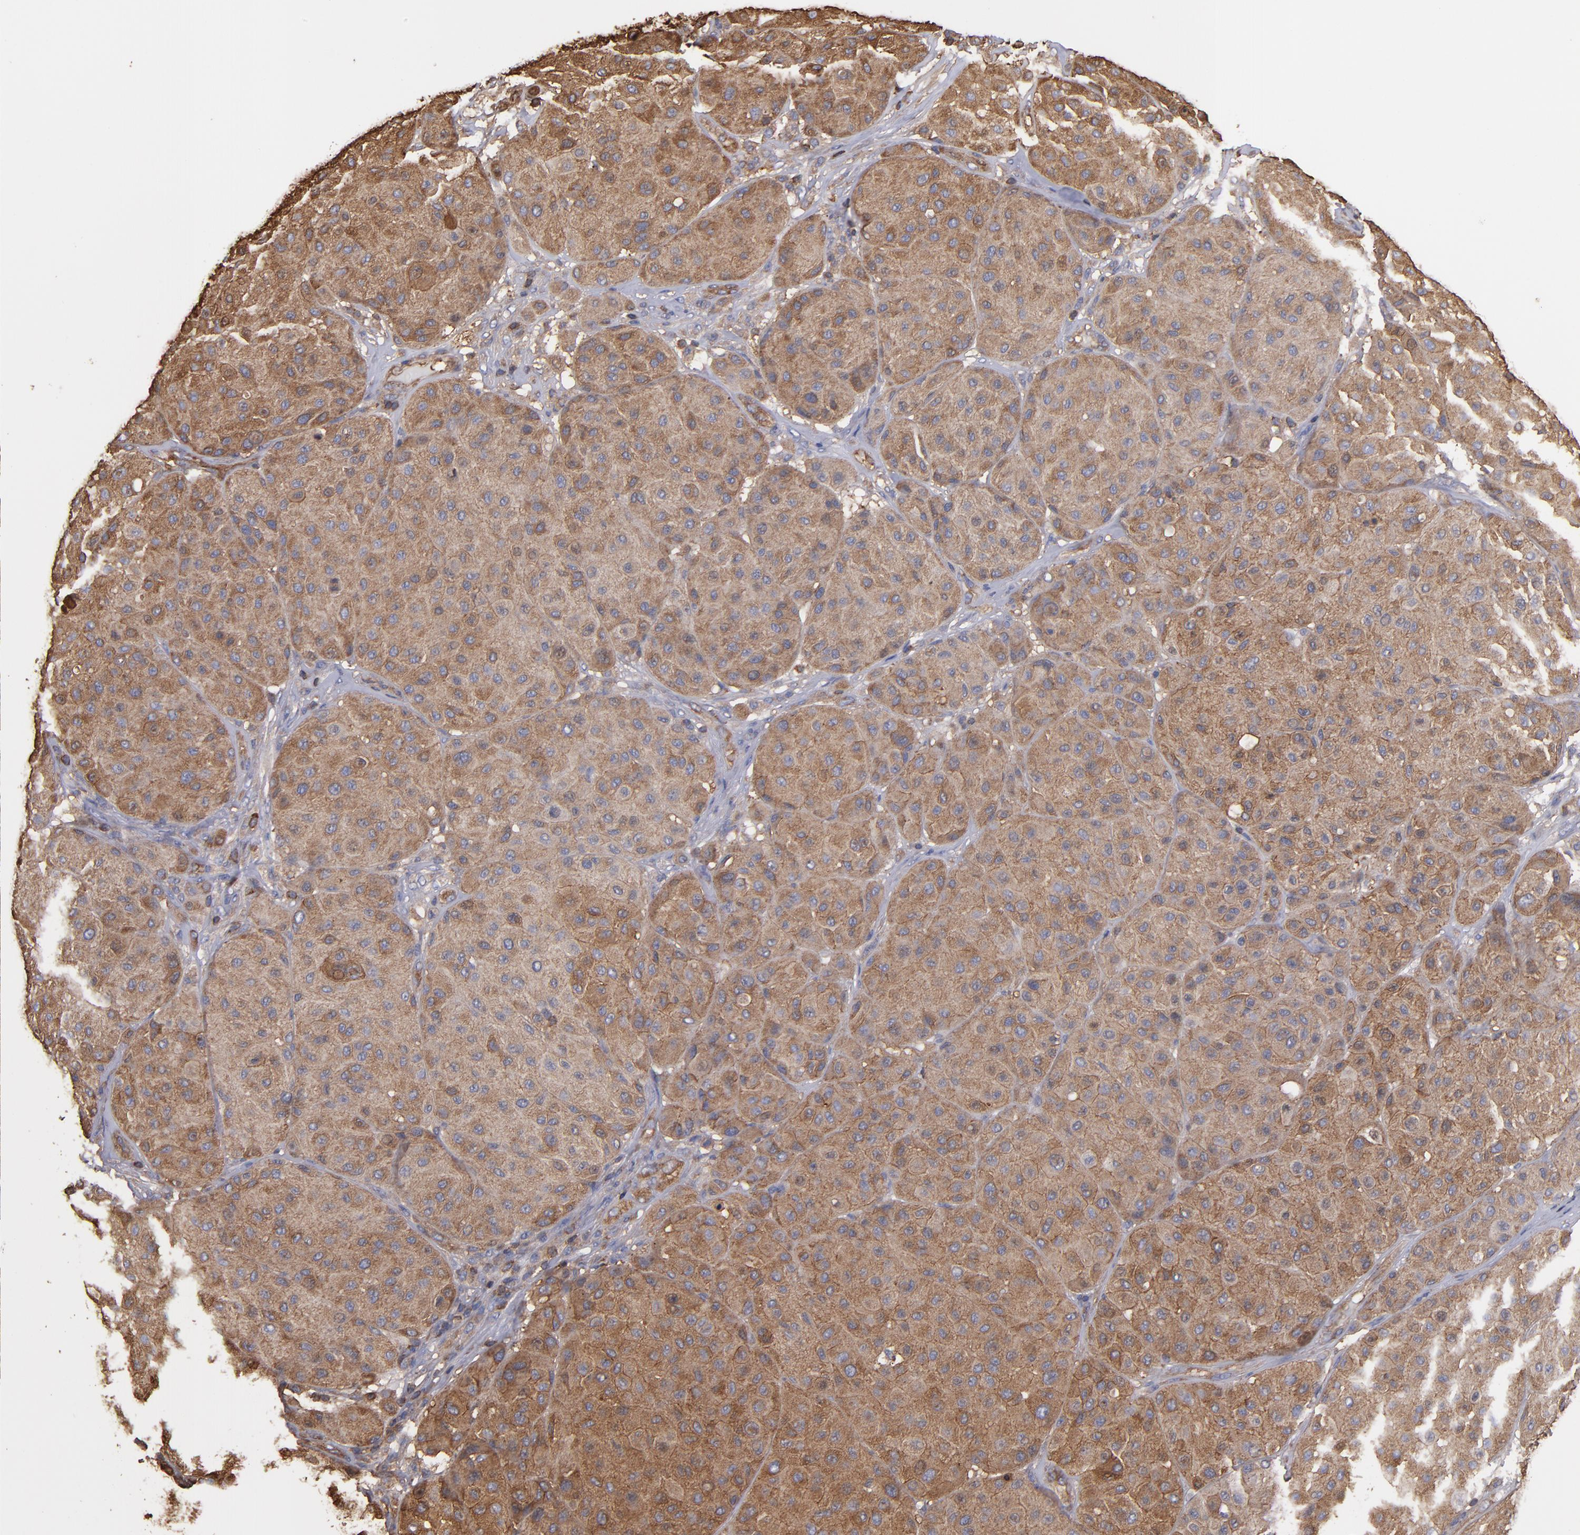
{"staining": {"intensity": "moderate", "quantity": ">75%", "location": "cytoplasmic/membranous"}, "tissue": "melanoma", "cell_type": "Tumor cells", "image_type": "cancer", "snomed": [{"axis": "morphology", "description": "Normal tissue, NOS"}, {"axis": "morphology", "description": "Malignant melanoma, Metastatic site"}, {"axis": "topography", "description": "Skin"}], "caption": "Brown immunohistochemical staining in human melanoma demonstrates moderate cytoplasmic/membranous staining in about >75% of tumor cells. (Brightfield microscopy of DAB IHC at high magnification).", "gene": "ACTN4", "patient": {"sex": "male", "age": 41}}